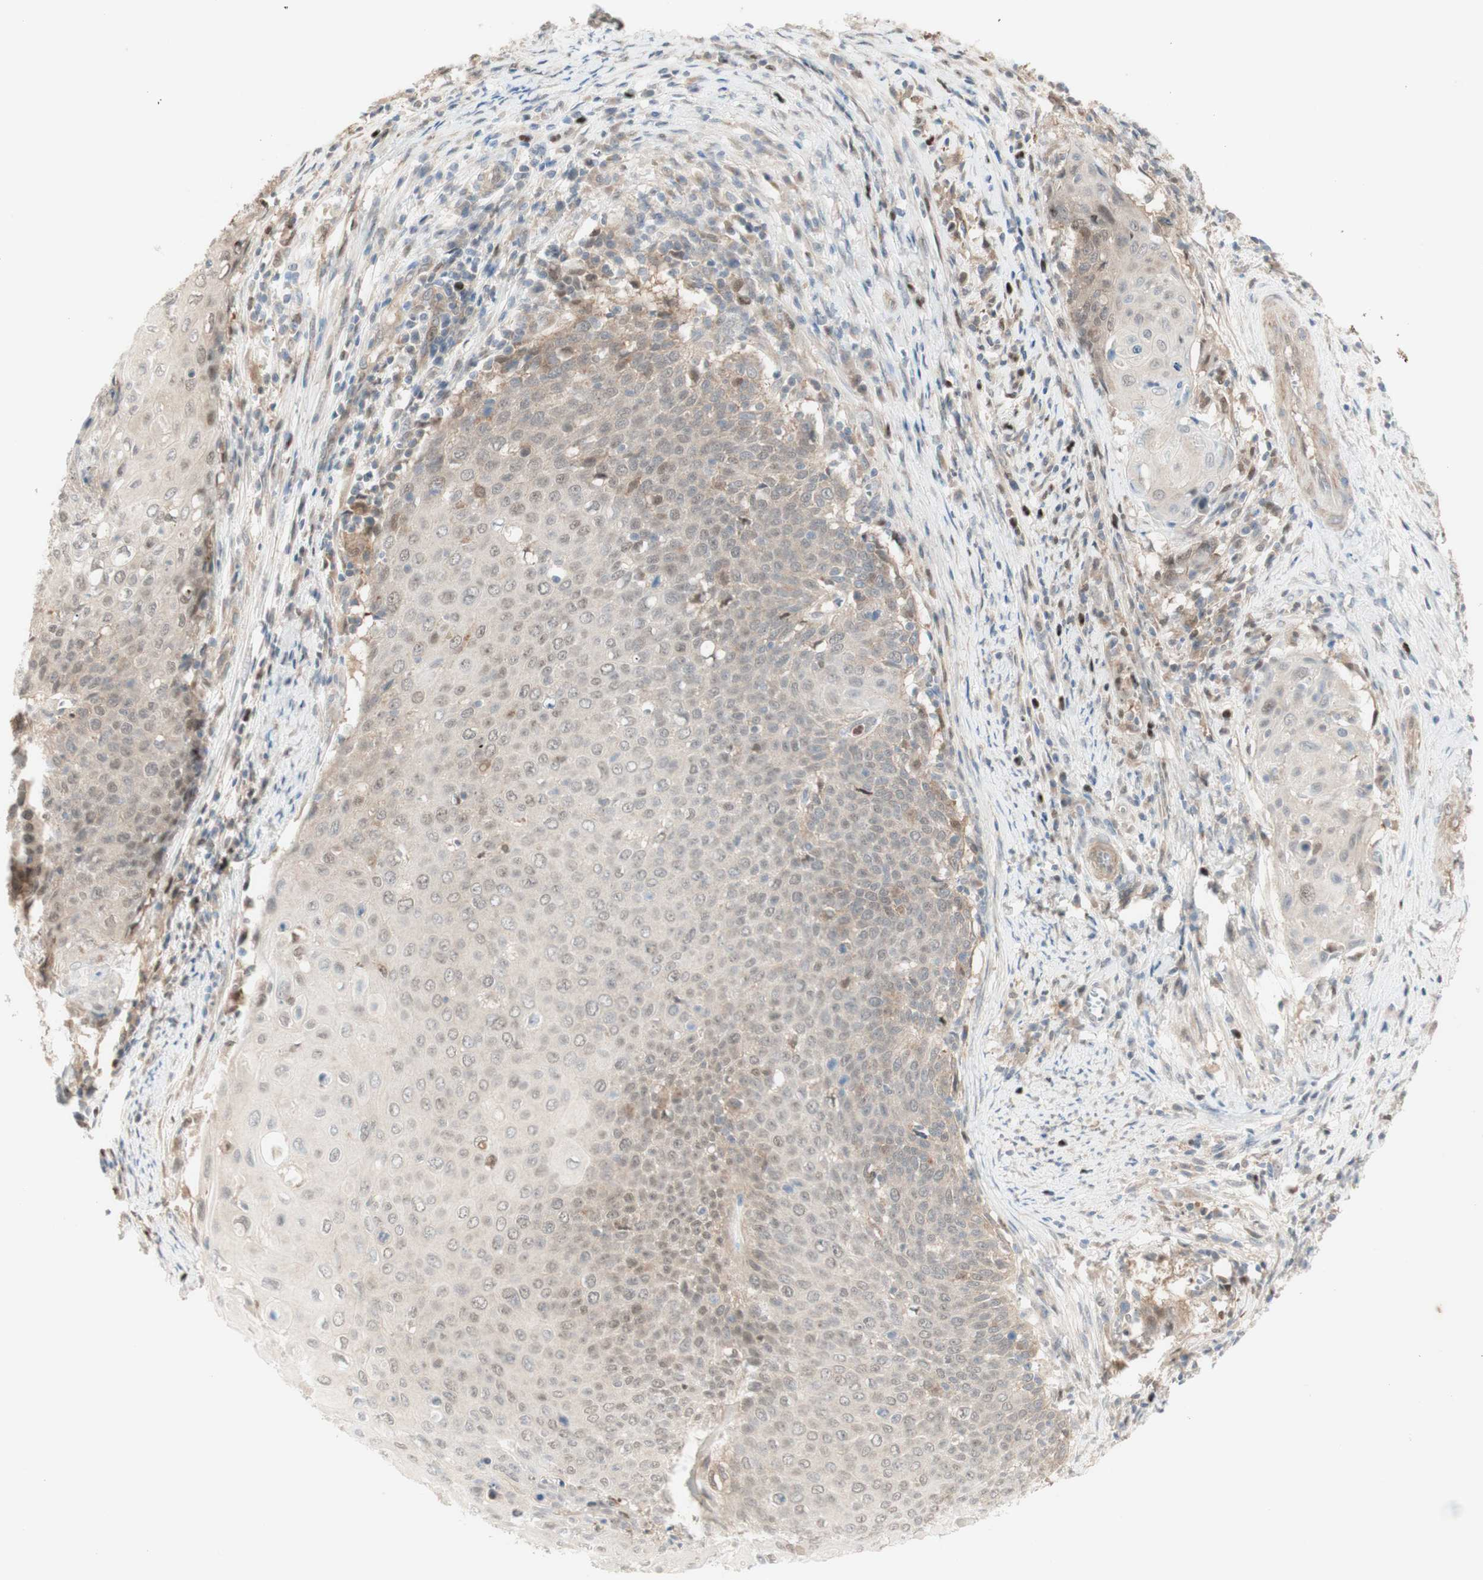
{"staining": {"intensity": "weak", "quantity": "<25%", "location": "cytoplasmic/membranous,nuclear"}, "tissue": "cervical cancer", "cell_type": "Tumor cells", "image_type": "cancer", "snomed": [{"axis": "morphology", "description": "Squamous cell carcinoma, NOS"}, {"axis": "topography", "description": "Cervix"}], "caption": "The immunohistochemistry (IHC) image has no significant expression in tumor cells of cervical cancer (squamous cell carcinoma) tissue.", "gene": "RFNG", "patient": {"sex": "female", "age": 39}}